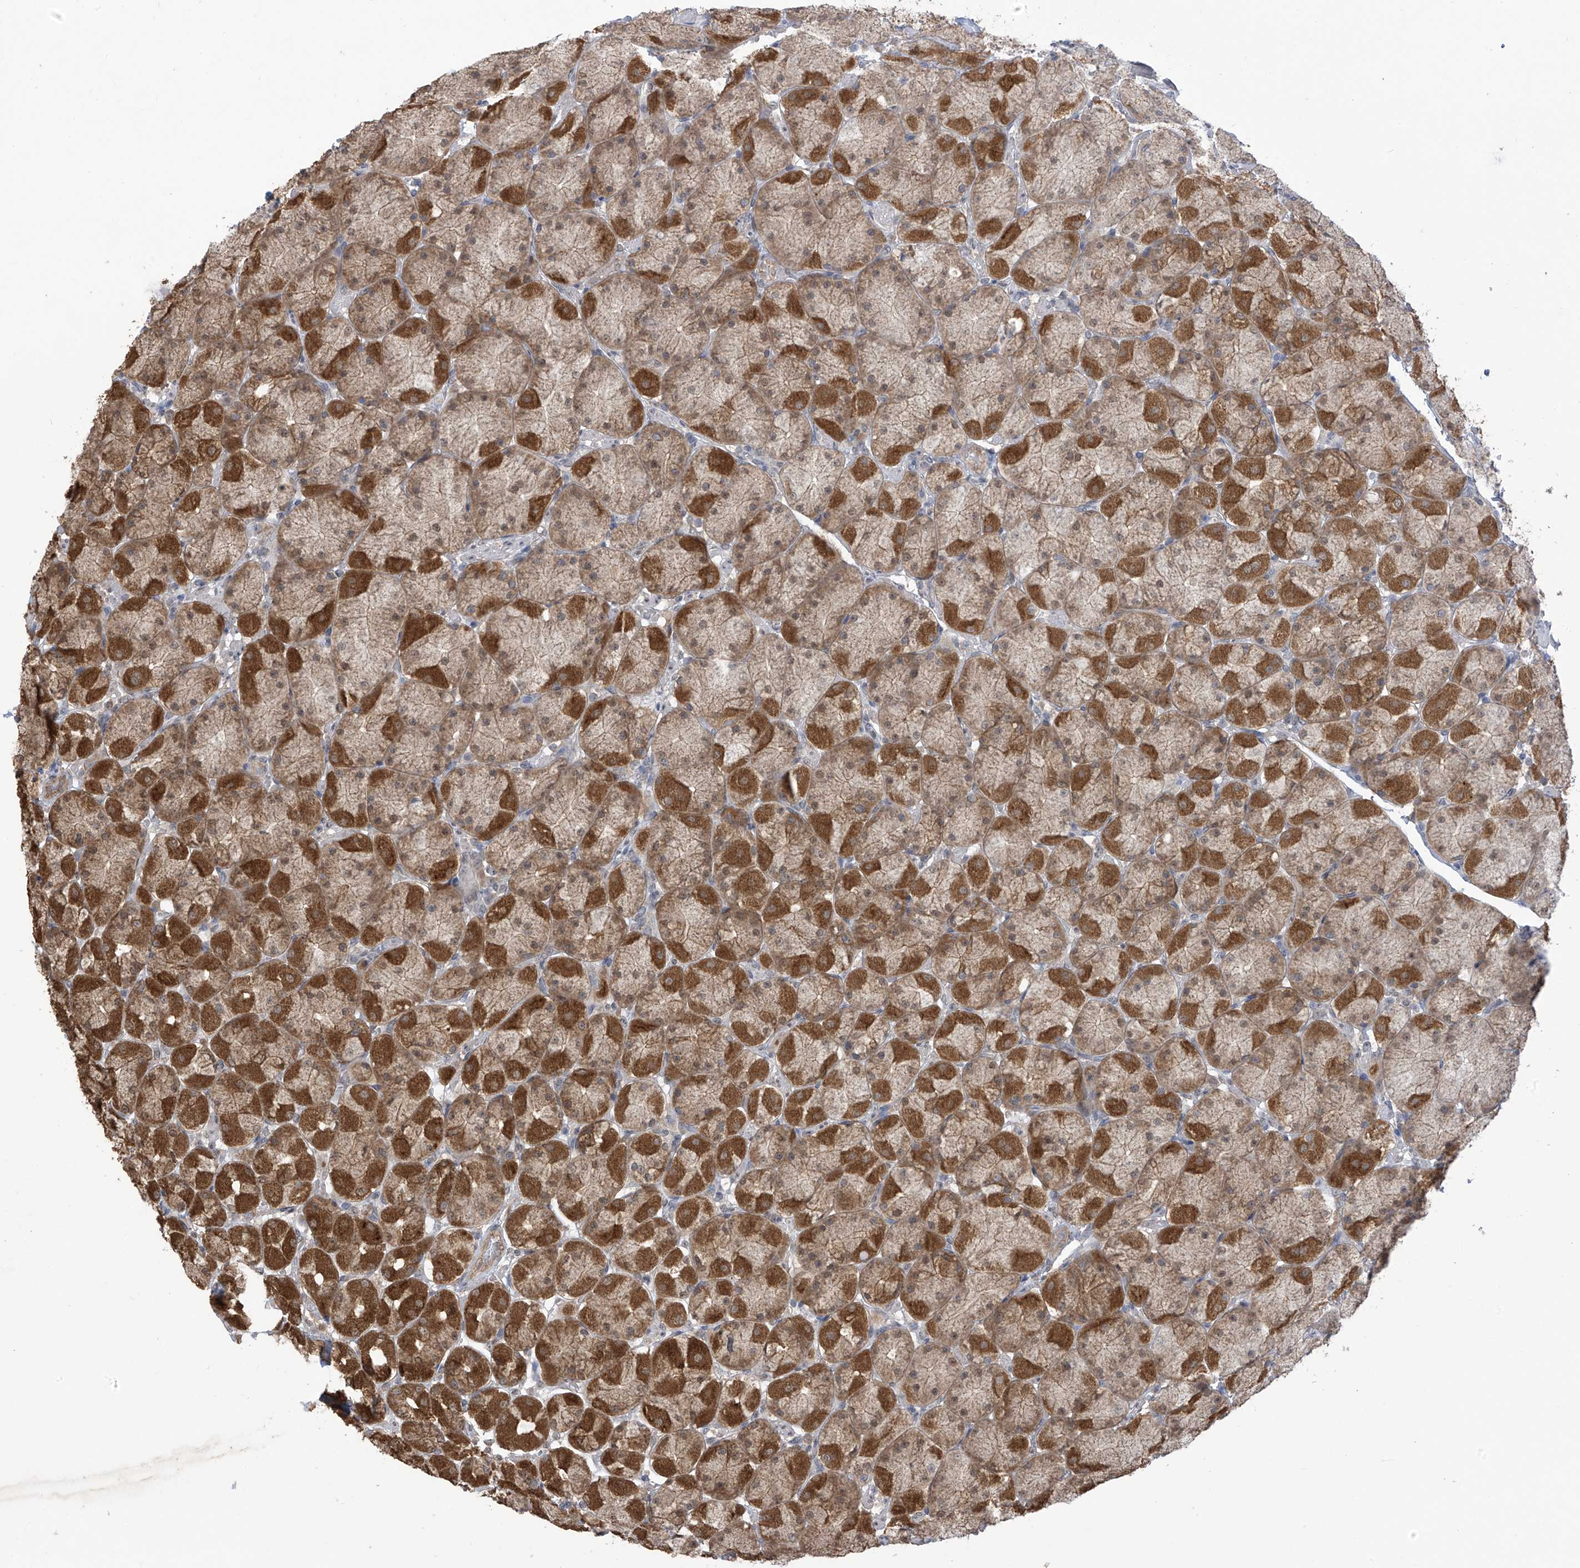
{"staining": {"intensity": "strong", "quantity": ">75%", "location": "cytoplasmic/membranous,nuclear"}, "tissue": "stomach", "cell_type": "Glandular cells", "image_type": "normal", "snomed": [{"axis": "morphology", "description": "Normal tissue, NOS"}, {"axis": "topography", "description": "Stomach, upper"}], "caption": "Brown immunohistochemical staining in normal human stomach exhibits strong cytoplasmic/membranous,nuclear expression in about >75% of glandular cells. The protein of interest is stained brown, and the nuclei are stained in blue (DAB (3,3'-diaminobenzidine) IHC with brightfield microscopy, high magnification).", "gene": "KIAA1522", "patient": {"sex": "female", "age": 56}}